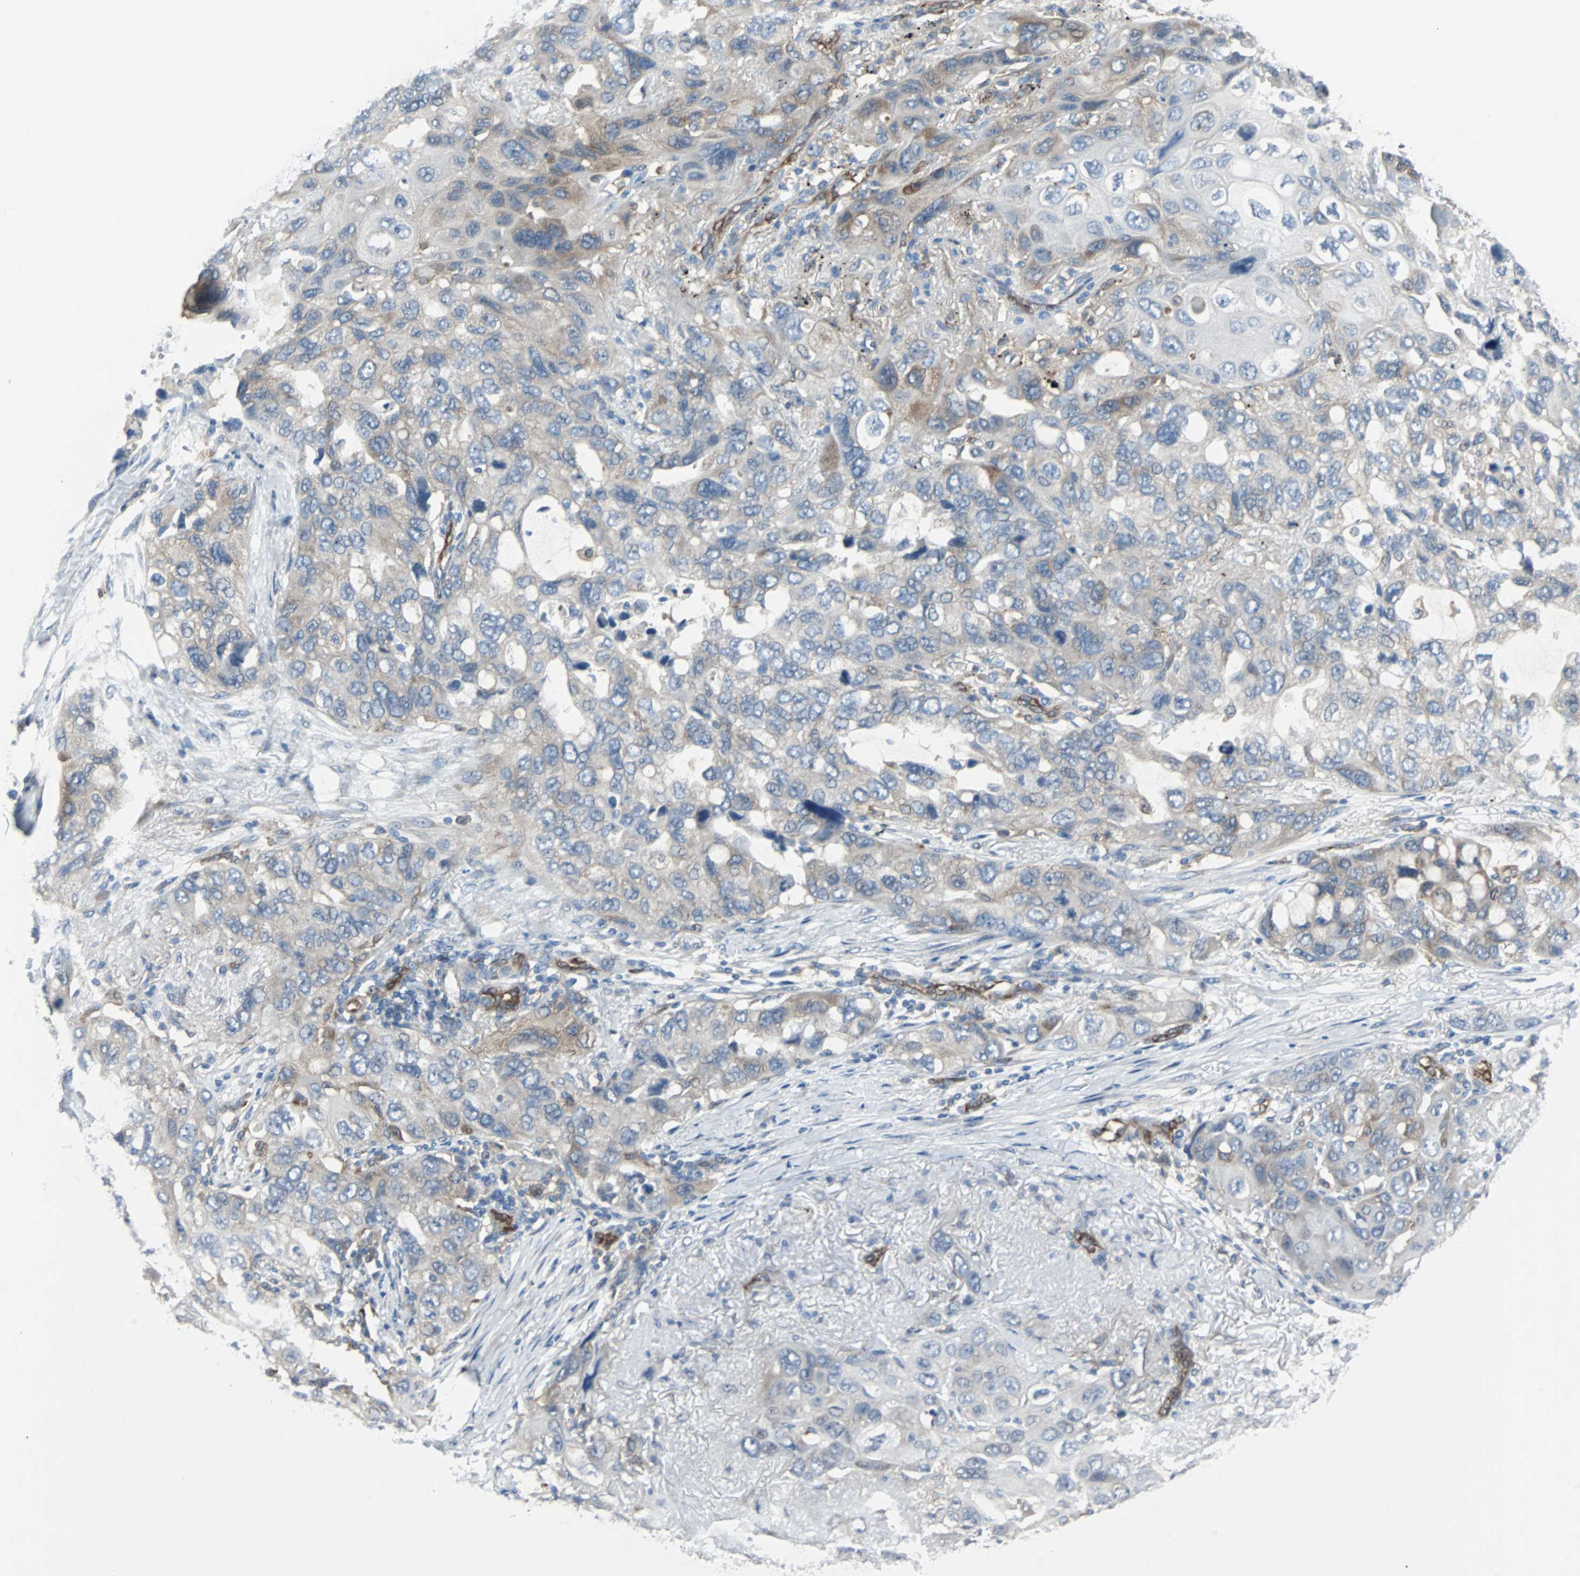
{"staining": {"intensity": "moderate", "quantity": "25%-75%", "location": "cytoplasmic/membranous"}, "tissue": "lung cancer", "cell_type": "Tumor cells", "image_type": "cancer", "snomed": [{"axis": "morphology", "description": "Squamous cell carcinoma, NOS"}, {"axis": "topography", "description": "Lung"}], "caption": "Tumor cells reveal medium levels of moderate cytoplasmic/membranous staining in approximately 25%-75% of cells in human lung cancer. Nuclei are stained in blue.", "gene": "SWAP70", "patient": {"sex": "female", "age": 73}}